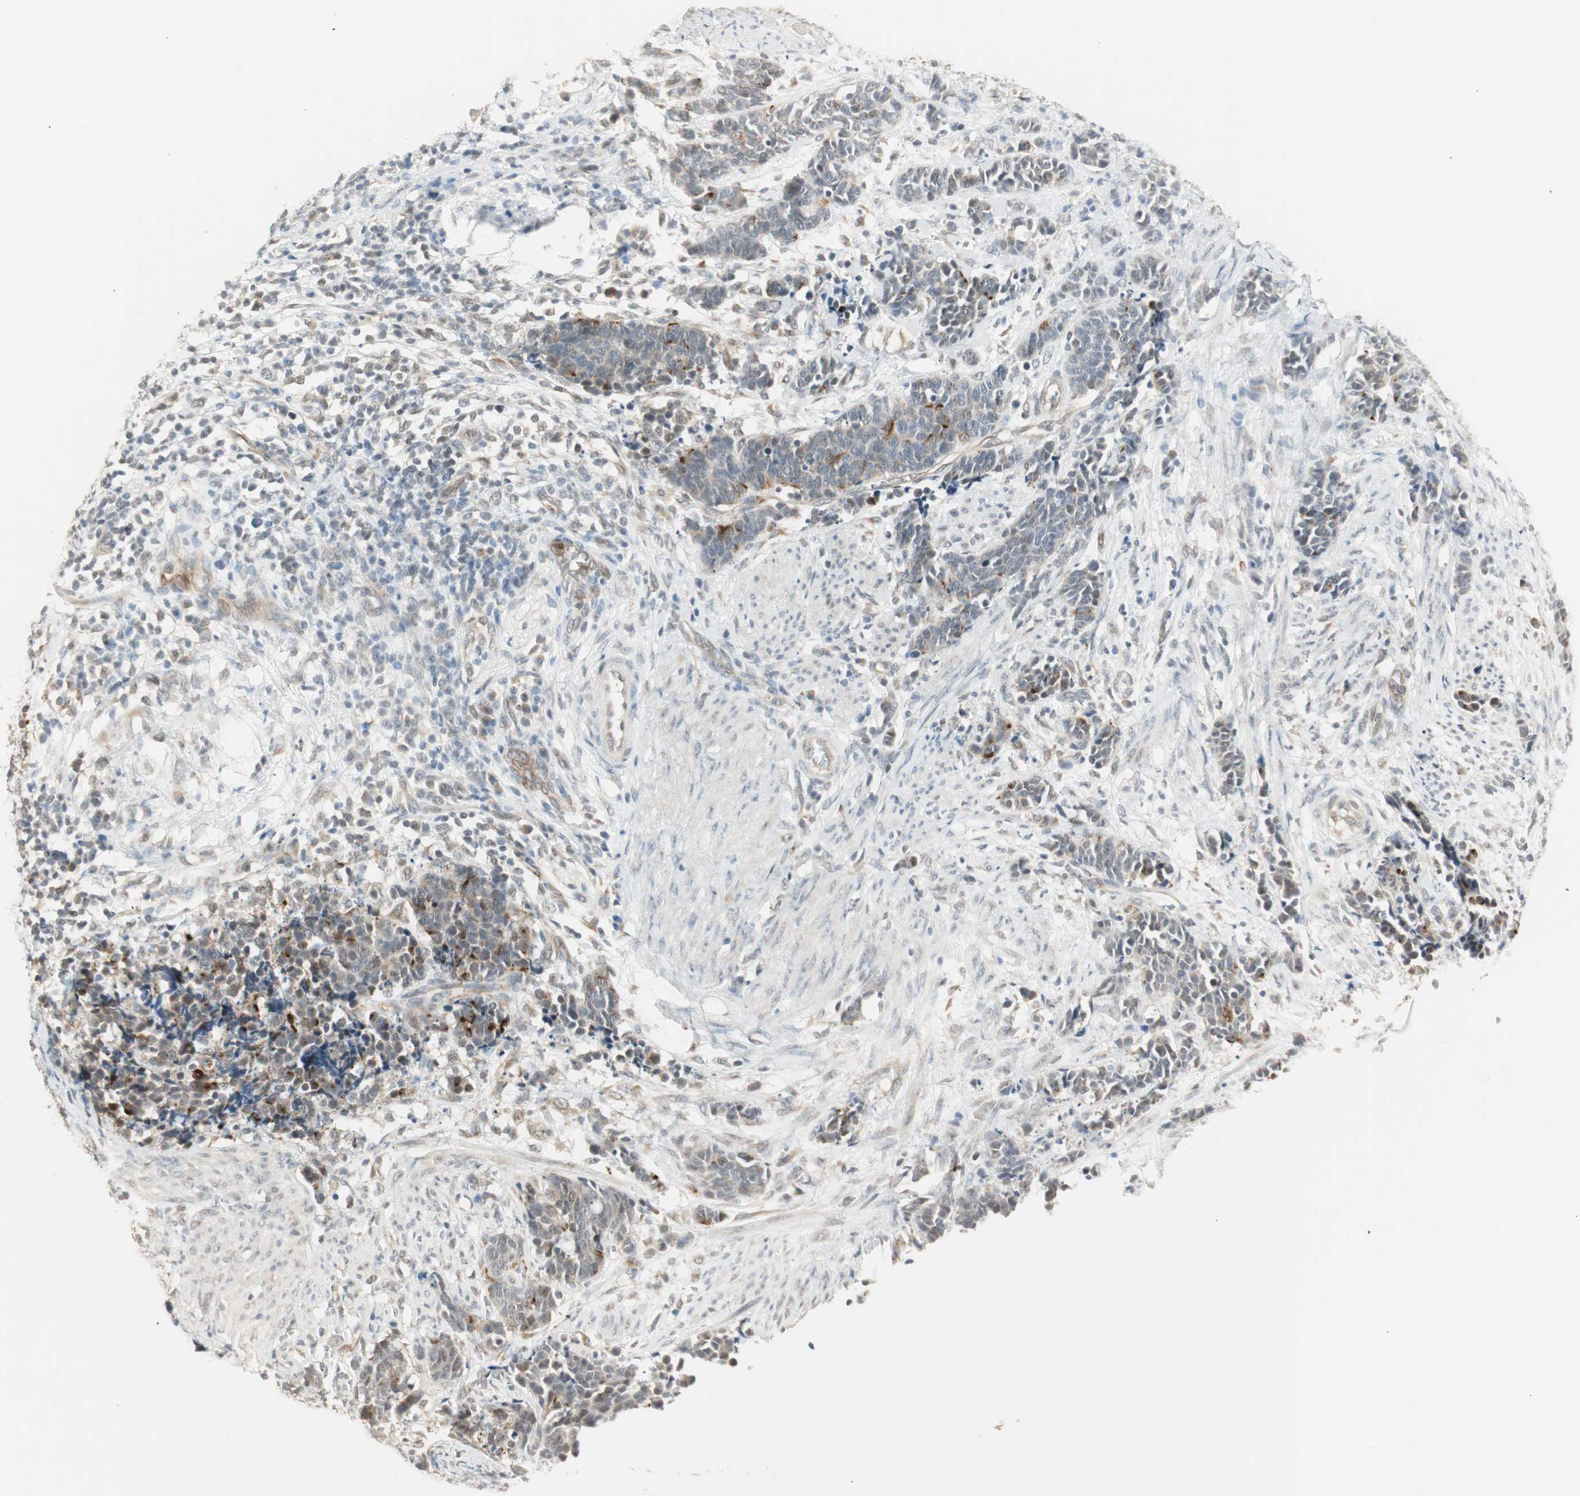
{"staining": {"intensity": "strong", "quantity": "<25%", "location": "cytoplasmic/membranous"}, "tissue": "cervical cancer", "cell_type": "Tumor cells", "image_type": "cancer", "snomed": [{"axis": "morphology", "description": "Squamous cell carcinoma, NOS"}, {"axis": "topography", "description": "Cervix"}], "caption": "DAB (3,3'-diaminobenzidine) immunohistochemical staining of squamous cell carcinoma (cervical) shows strong cytoplasmic/membranous protein positivity in approximately <25% of tumor cells.", "gene": "TASOR", "patient": {"sex": "female", "age": 35}}